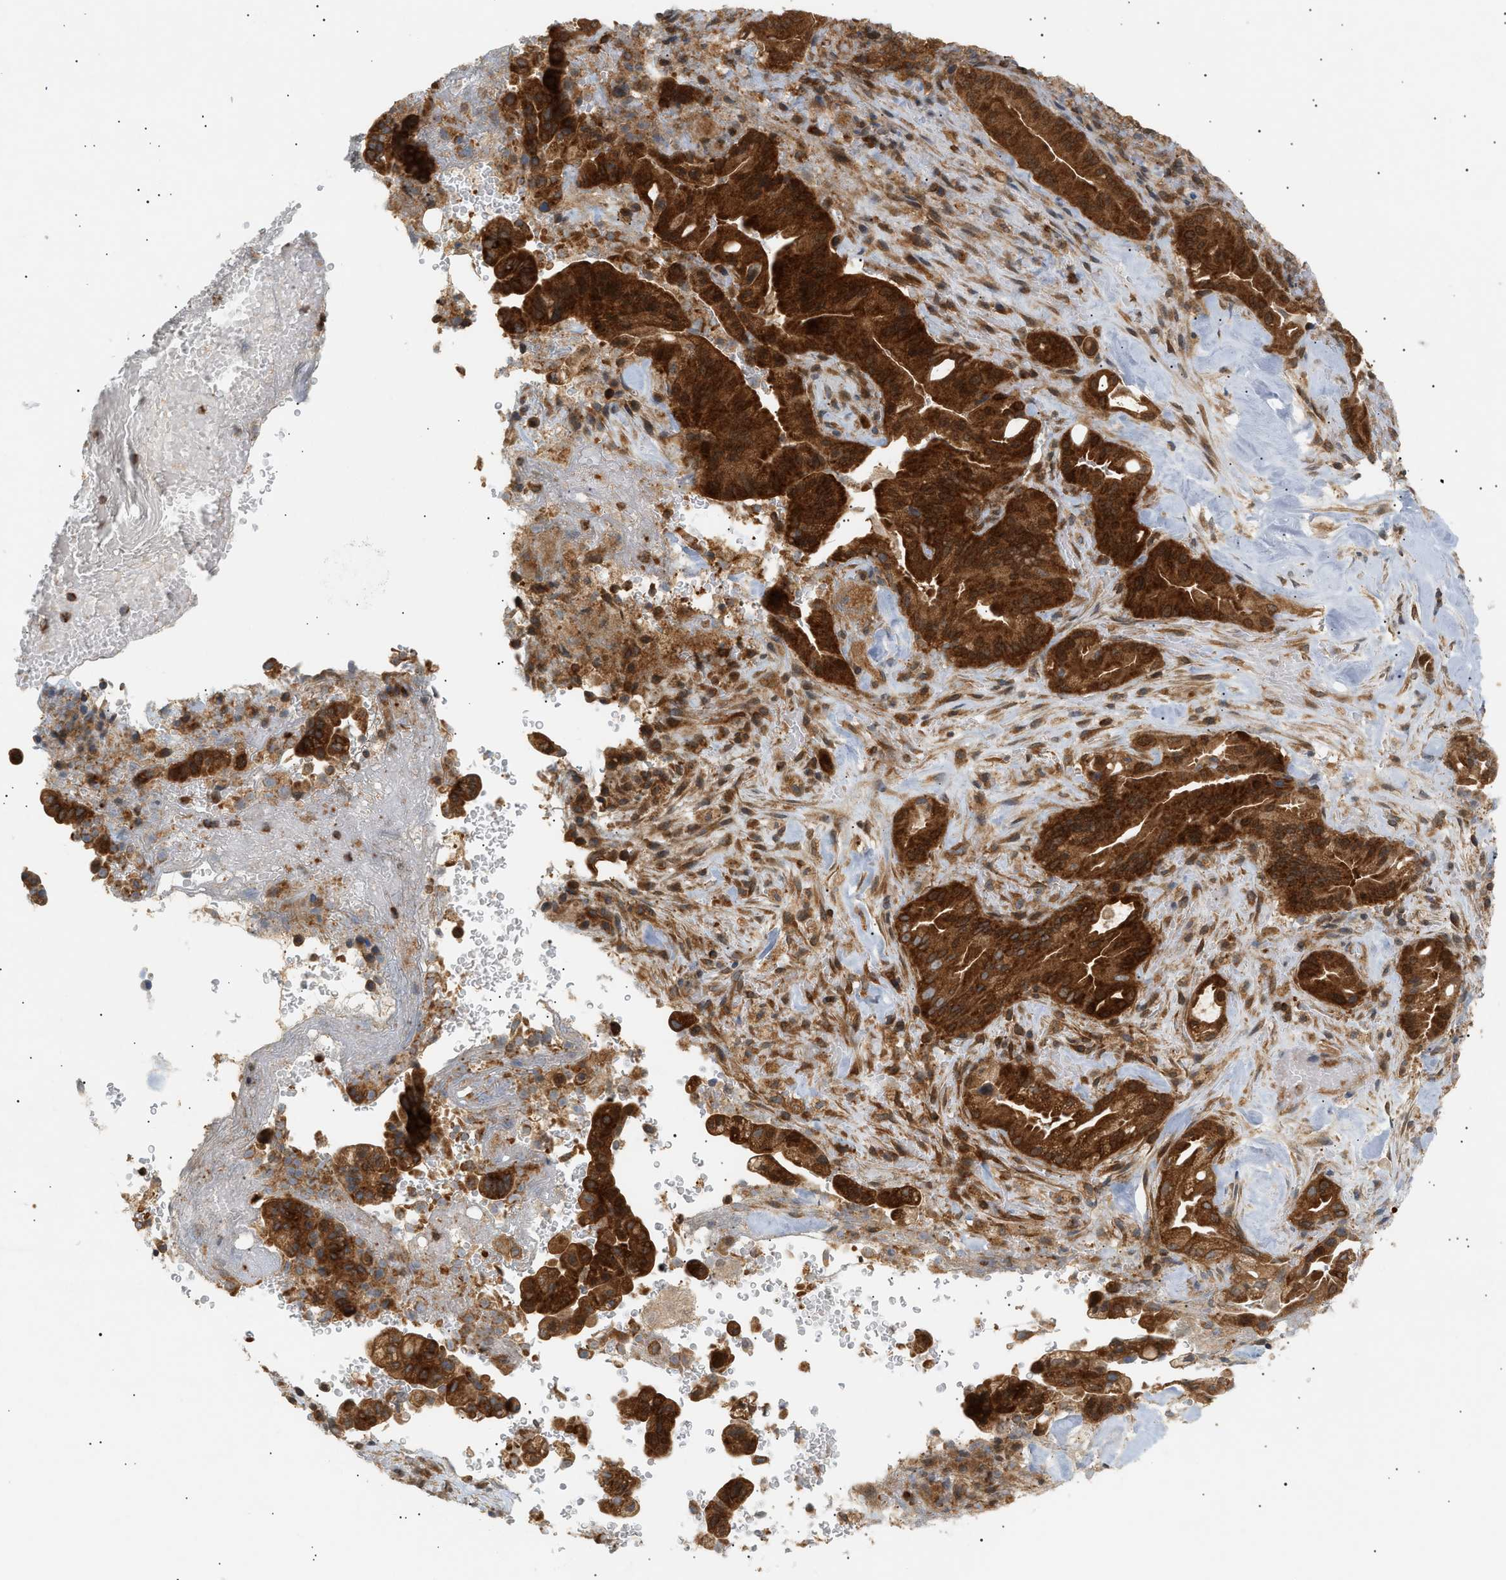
{"staining": {"intensity": "strong", "quantity": ">75%", "location": "cytoplasmic/membranous"}, "tissue": "liver cancer", "cell_type": "Tumor cells", "image_type": "cancer", "snomed": [{"axis": "morphology", "description": "Cholangiocarcinoma"}, {"axis": "topography", "description": "Liver"}], "caption": "Immunohistochemical staining of human liver cancer reveals high levels of strong cytoplasmic/membranous expression in approximately >75% of tumor cells.", "gene": "SHC1", "patient": {"sex": "female", "age": 68}}